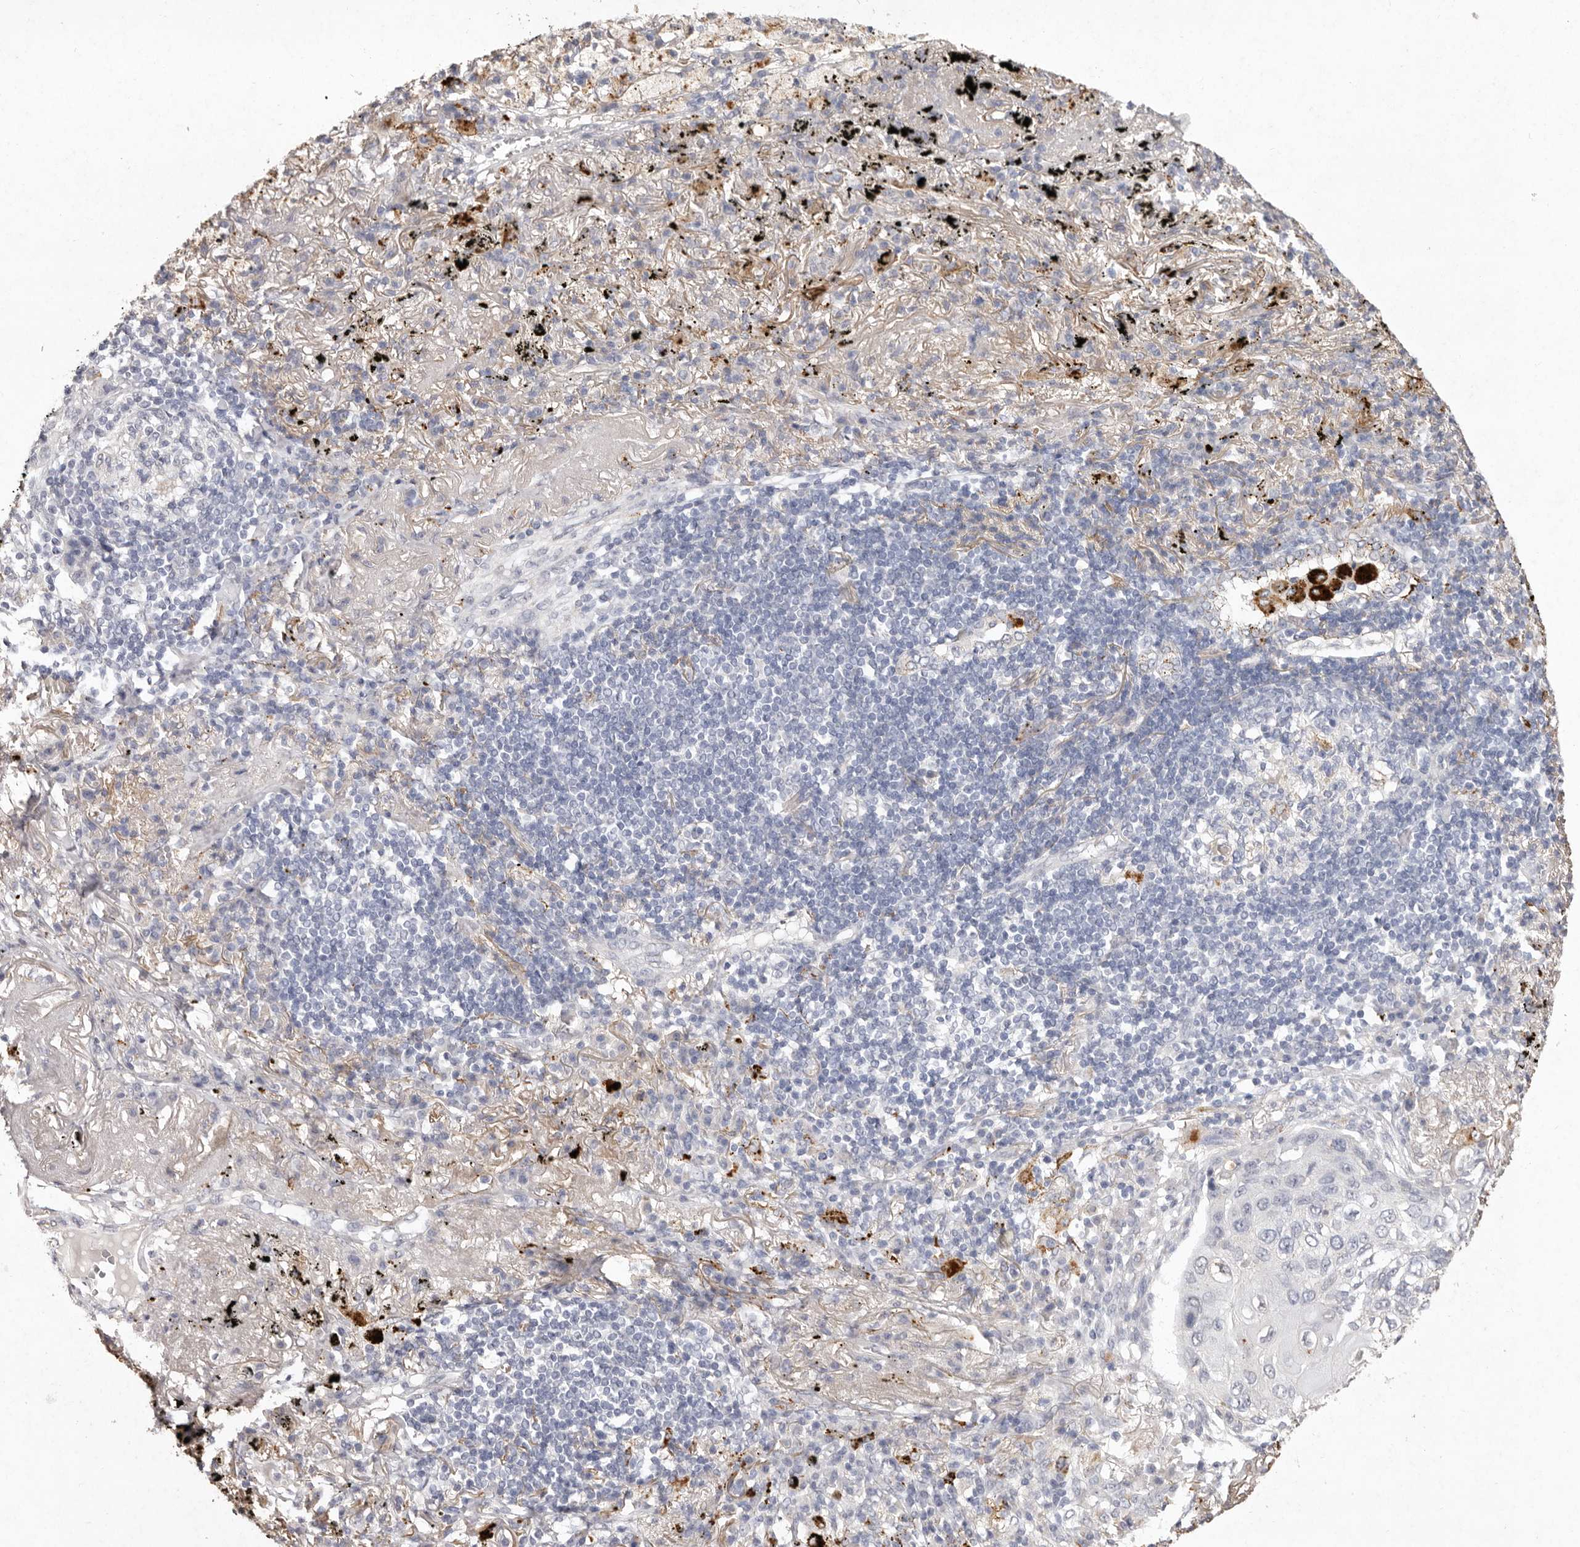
{"staining": {"intensity": "negative", "quantity": "none", "location": "none"}, "tissue": "lung cancer", "cell_type": "Tumor cells", "image_type": "cancer", "snomed": [{"axis": "morphology", "description": "Squamous cell carcinoma, NOS"}, {"axis": "topography", "description": "Lung"}], "caption": "Tumor cells show no significant expression in lung cancer (squamous cell carcinoma).", "gene": "FAM185A", "patient": {"sex": "female", "age": 63}}